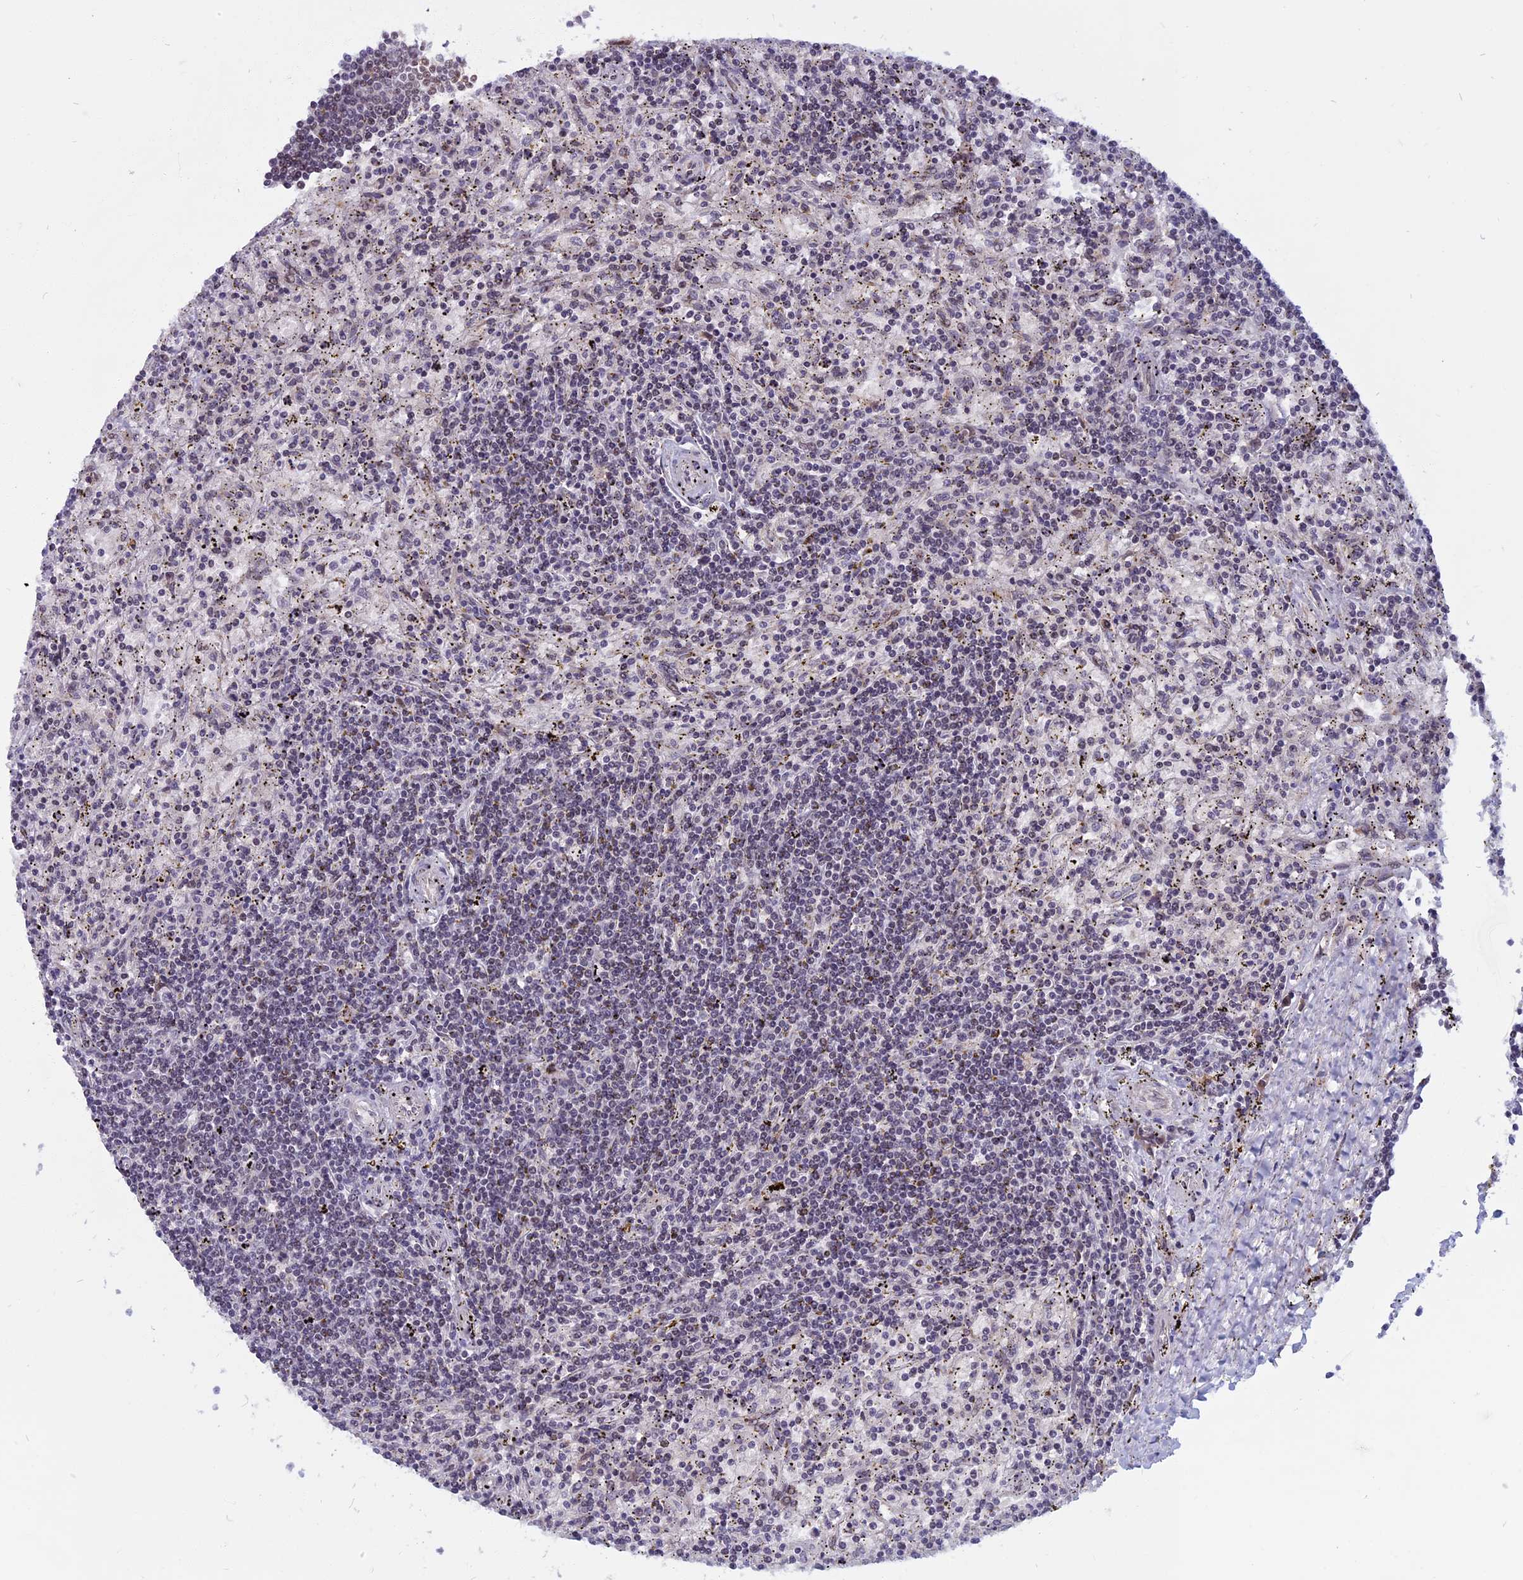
{"staining": {"intensity": "negative", "quantity": "none", "location": "none"}, "tissue": "lymphoma", "cell_type": "Tumor cells", "image_type": "cancer", "snomed": [{"axis": "morphology", "description": "Malignant lymphoma, non-Hodgkin's type, Low grade"}, {"axis": "topography", "description": "Spleen"}], "caption": "Tumor cells are negative for brown protein staining in lymphoma.", "gene": "CCDC113", "patient": {"sex": "male", "age": 76}}